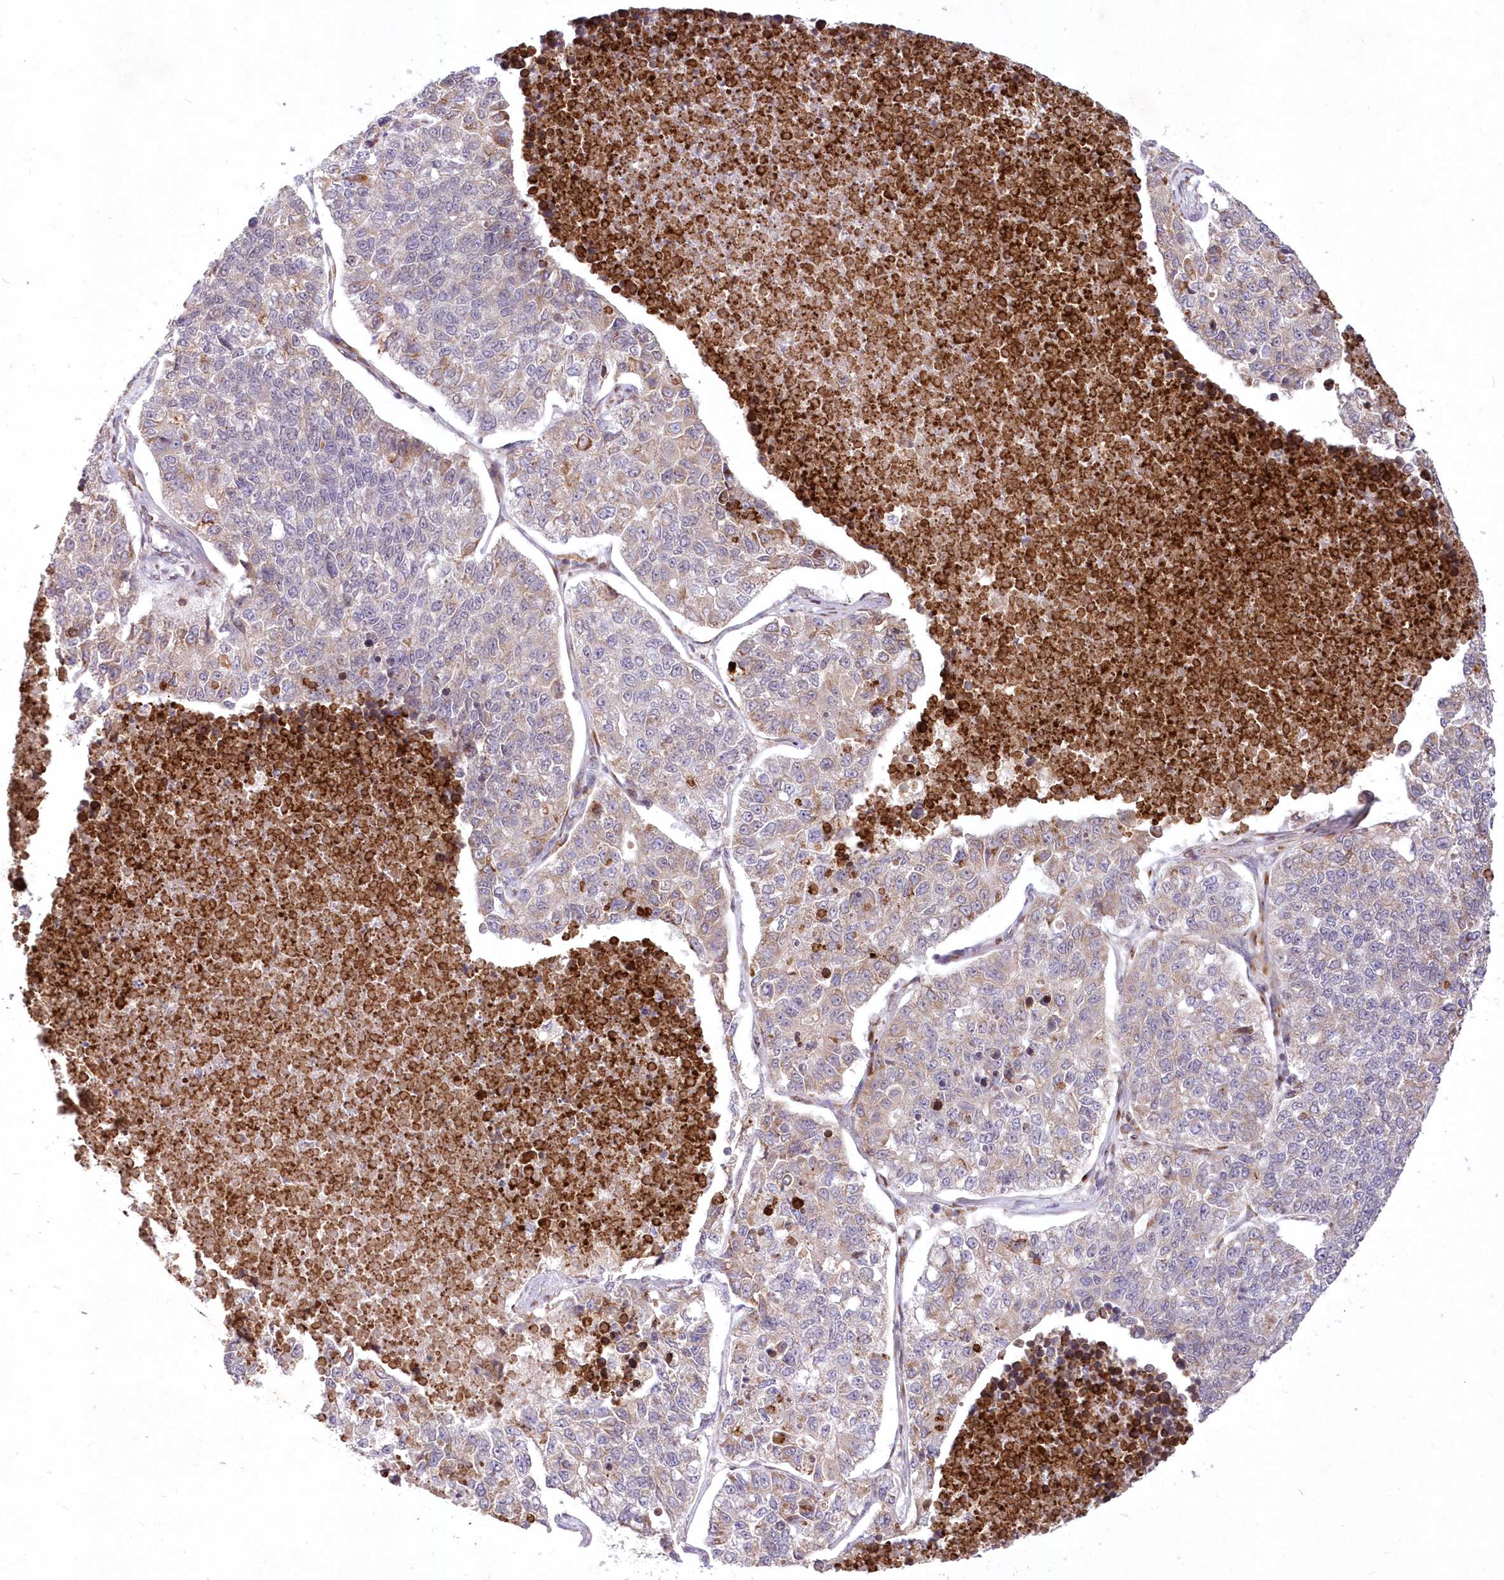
{"staining": {"intensity": "negative", "quantity": "none", "location": "none"}, "tissue": "lung cancer", "cell_type": "Tumor cells", "image_type": "cancer", "snomed": [{"axis": "morphology", "description": "Adenocarcinoma, NOS"}, {"axis": "topography", "description": "Lung"}], "caption": "High power microscopy photomicrograph of an IHC photomicrograph of lung cancer (adenocarcinoma), revealing no significant staining in tumor cells.", "gene": "LDB1", "patient": {"sex": "male", "age": 49}}